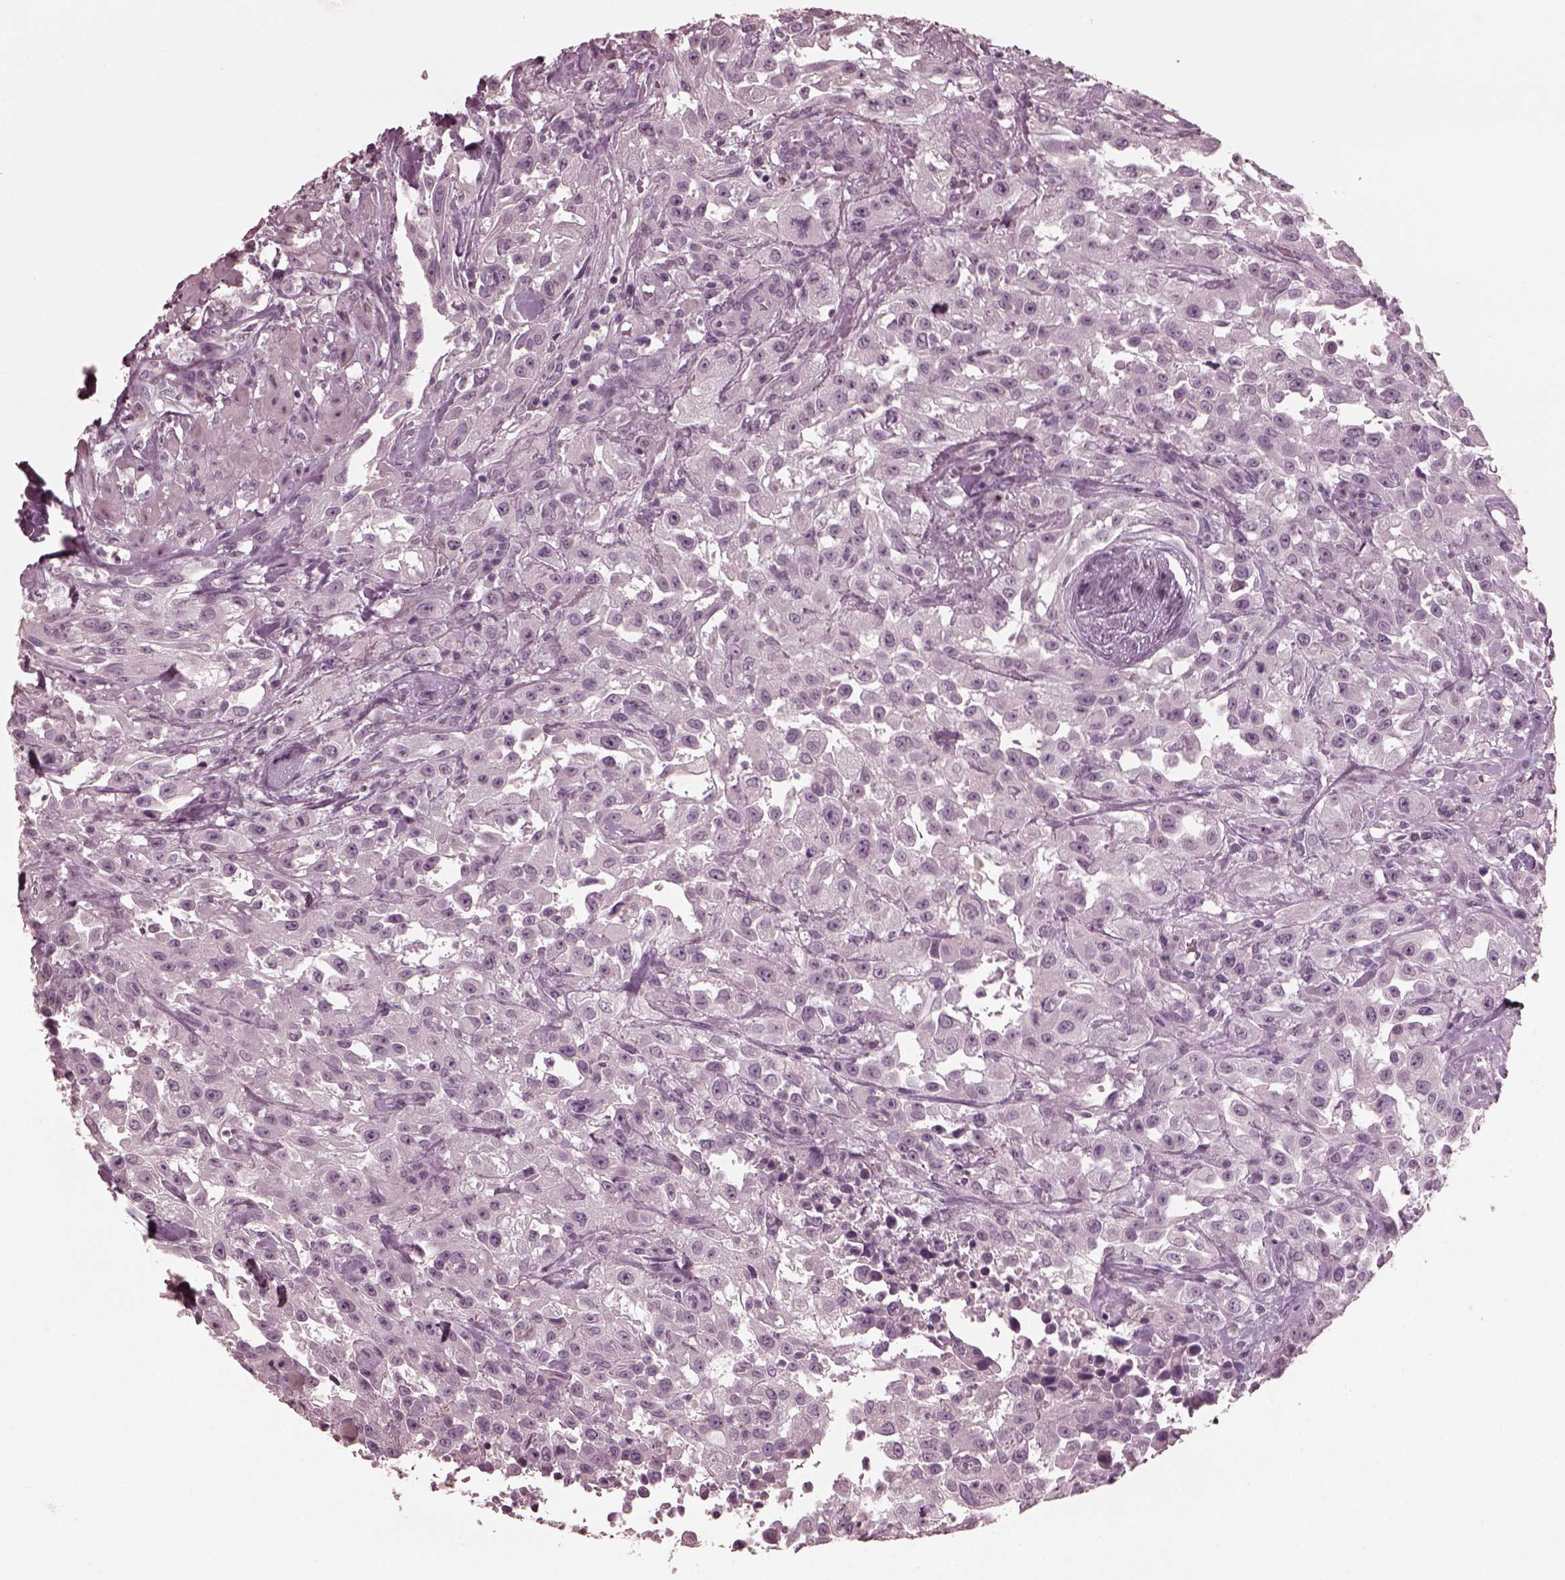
{"staining": {"intensity": "negative", "quantity": "none", "location": "none"}, "tissue": "urothelial cancer", "cell_type": "Tumor cells", "image_type": "cancer", "snomed": [{"axis": "morphology", "description": "Urothelial carcinoma, High grade"}, {"axis": "topography", "description": "Urinary bladder"}], "caption": "This is an immunohistochemistry (IHC) micrograph of high-grade urothelial carcinoma. There is no positivity in tumor cells.", "gene": "CGA", "patient": {"sex": "male", "age": 79}}